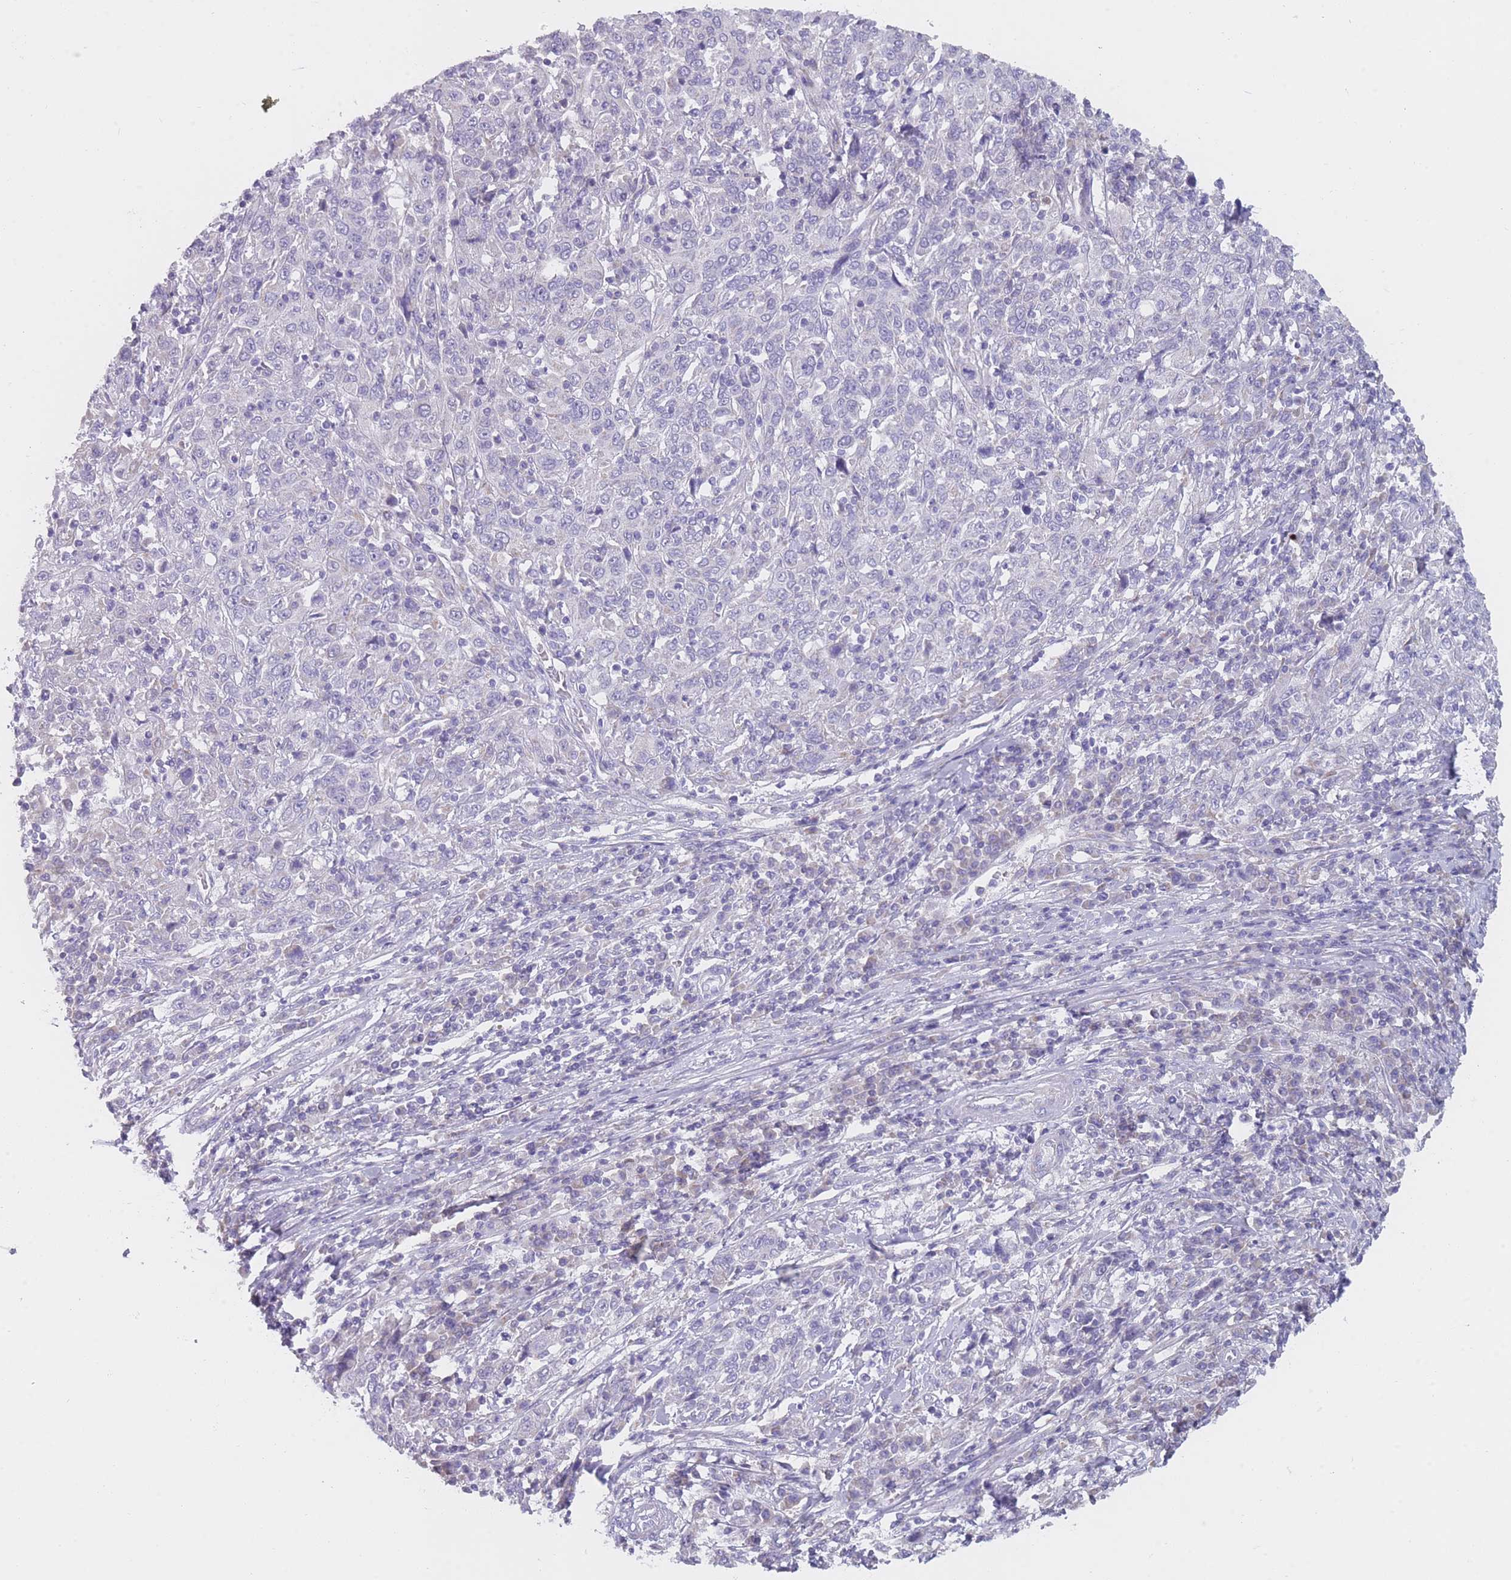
{"staining": {"intensity": "negative", "quantity": "none", "location": "none"}, "tissue": "cervical cancer", "cell_type": "Tumor cells", "image_type": "cancer", "snomed": [{"axis": "morphology", "description": "Squamous cell carcinoma, NOS"}, {"axis": "topography", "description": "Cervix"}], "caption": "IHC image of neoplastic tissue: cervical squamous cell carcinoma stained with DAB shows no significant protein expression in tumor cells.", "gene": "MRPS14", "patient": {"sex": "female", "age": 46}}